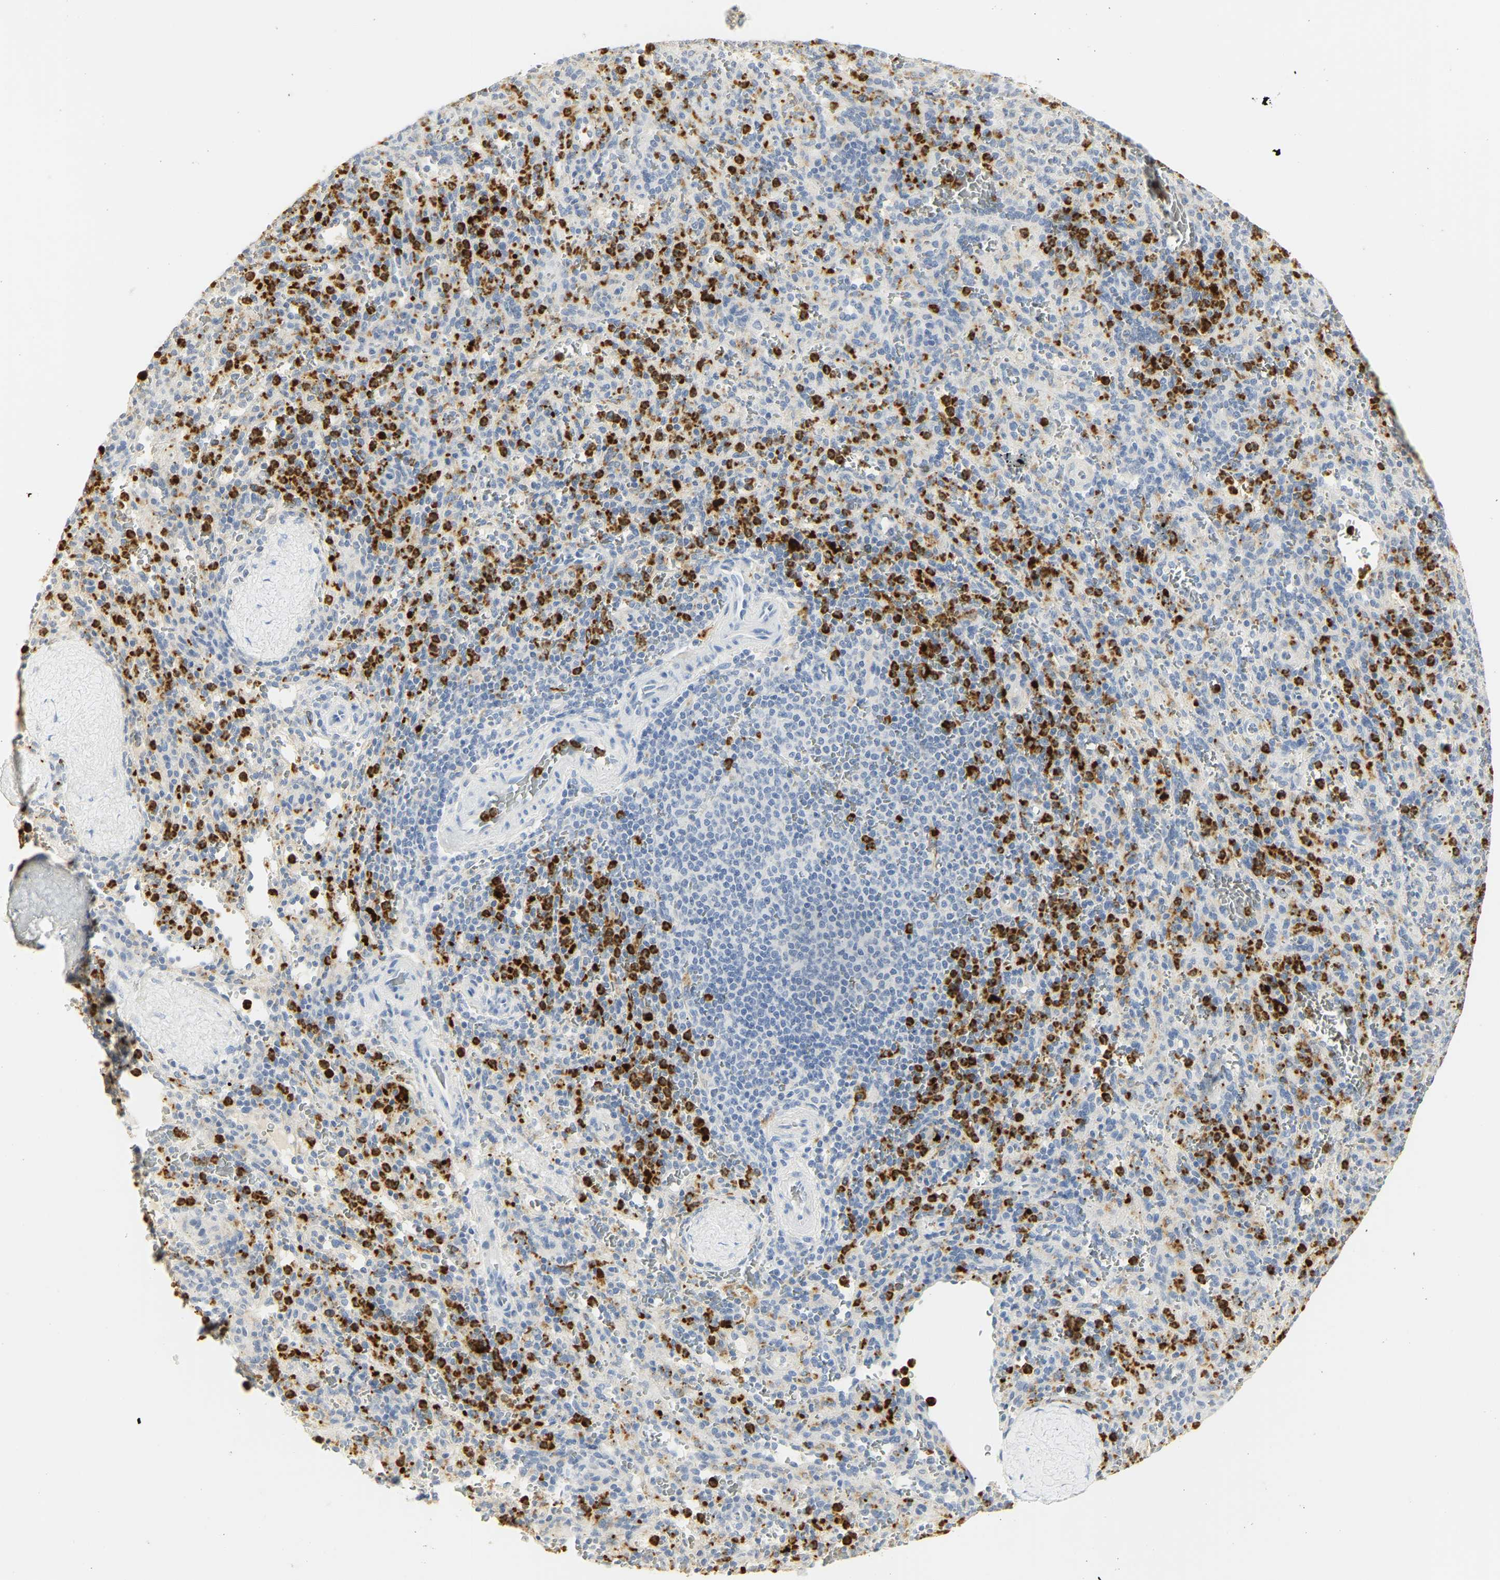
{"staining": {"intensity": "strong", "quantity": "25%-75%", "location": "cytoplasmic/membranous"}, "tissue": "spleen", "cell_type": "Cells in red pulp", "image_type": "normal", "snomed": [{"axis": "morphology", "description": "Normal tissue, NOS"}, {"axis": "topography", "description": "Spleen"}], "caption": "A brown stain labels strong cytoplasmic/membranous positivity of a protein in cells in red pulp of benign human spleen.", "gene": "CEACAM5", "patient": {"sex": "male", "age": 36}}